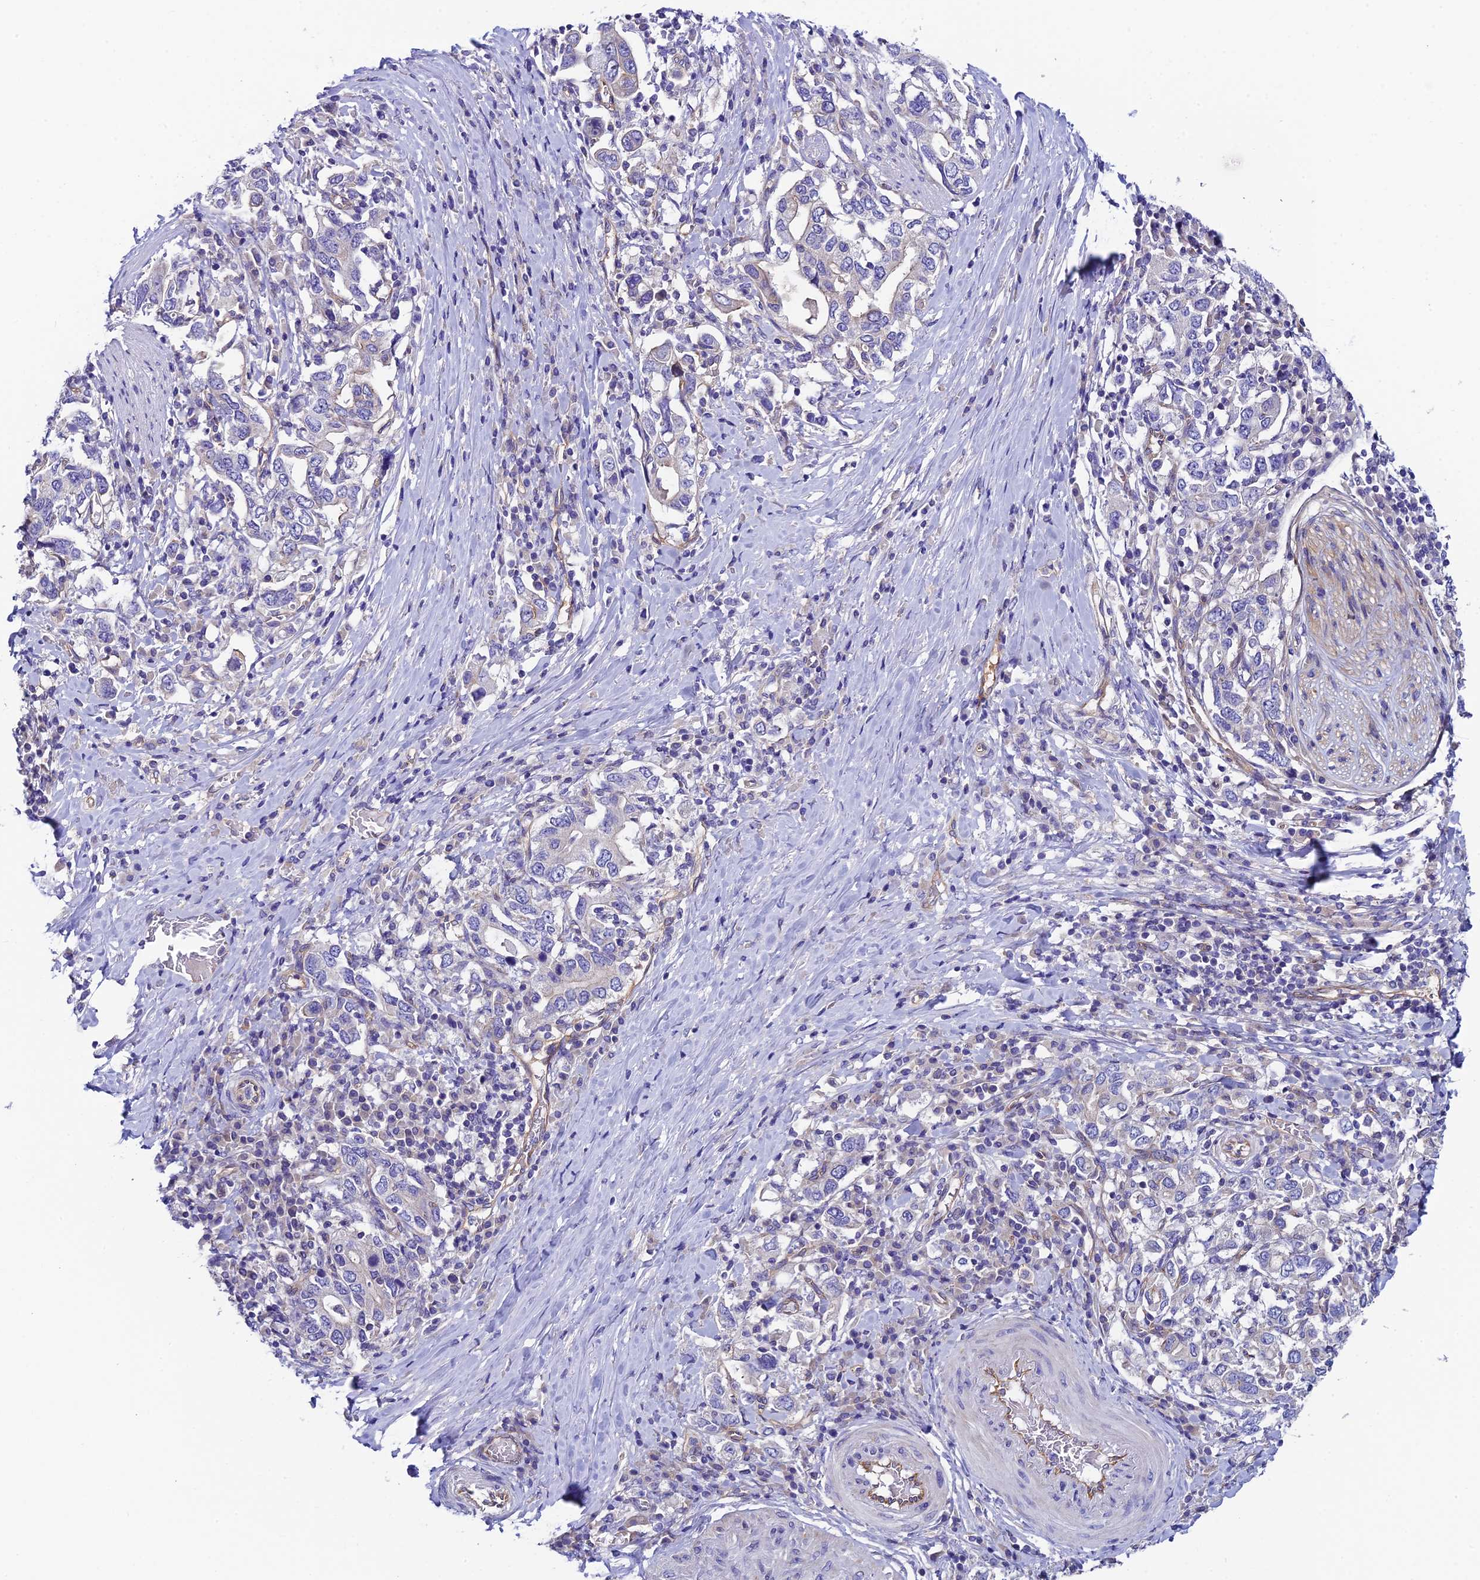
{"staining": {"intensity": "negative", "quantity": "none", "location": "none"}, "tissue": "stomach cancer", "cell_type": "Tumor cells", "image_type": "cancer", "snomed": [{"axis": "morphology", "description": "Adenocarcinoma, NOS"}, {"axis": "topography", "description": "Stomach, upper"}, {"axis": "topography", "description": "Stomach"}], "caption": "This is an IHC image of human stomach cancer. There is no staining in tumor cells.", "gene": "PPFIA3", "patient": {"sex": "male", "age": 62}}